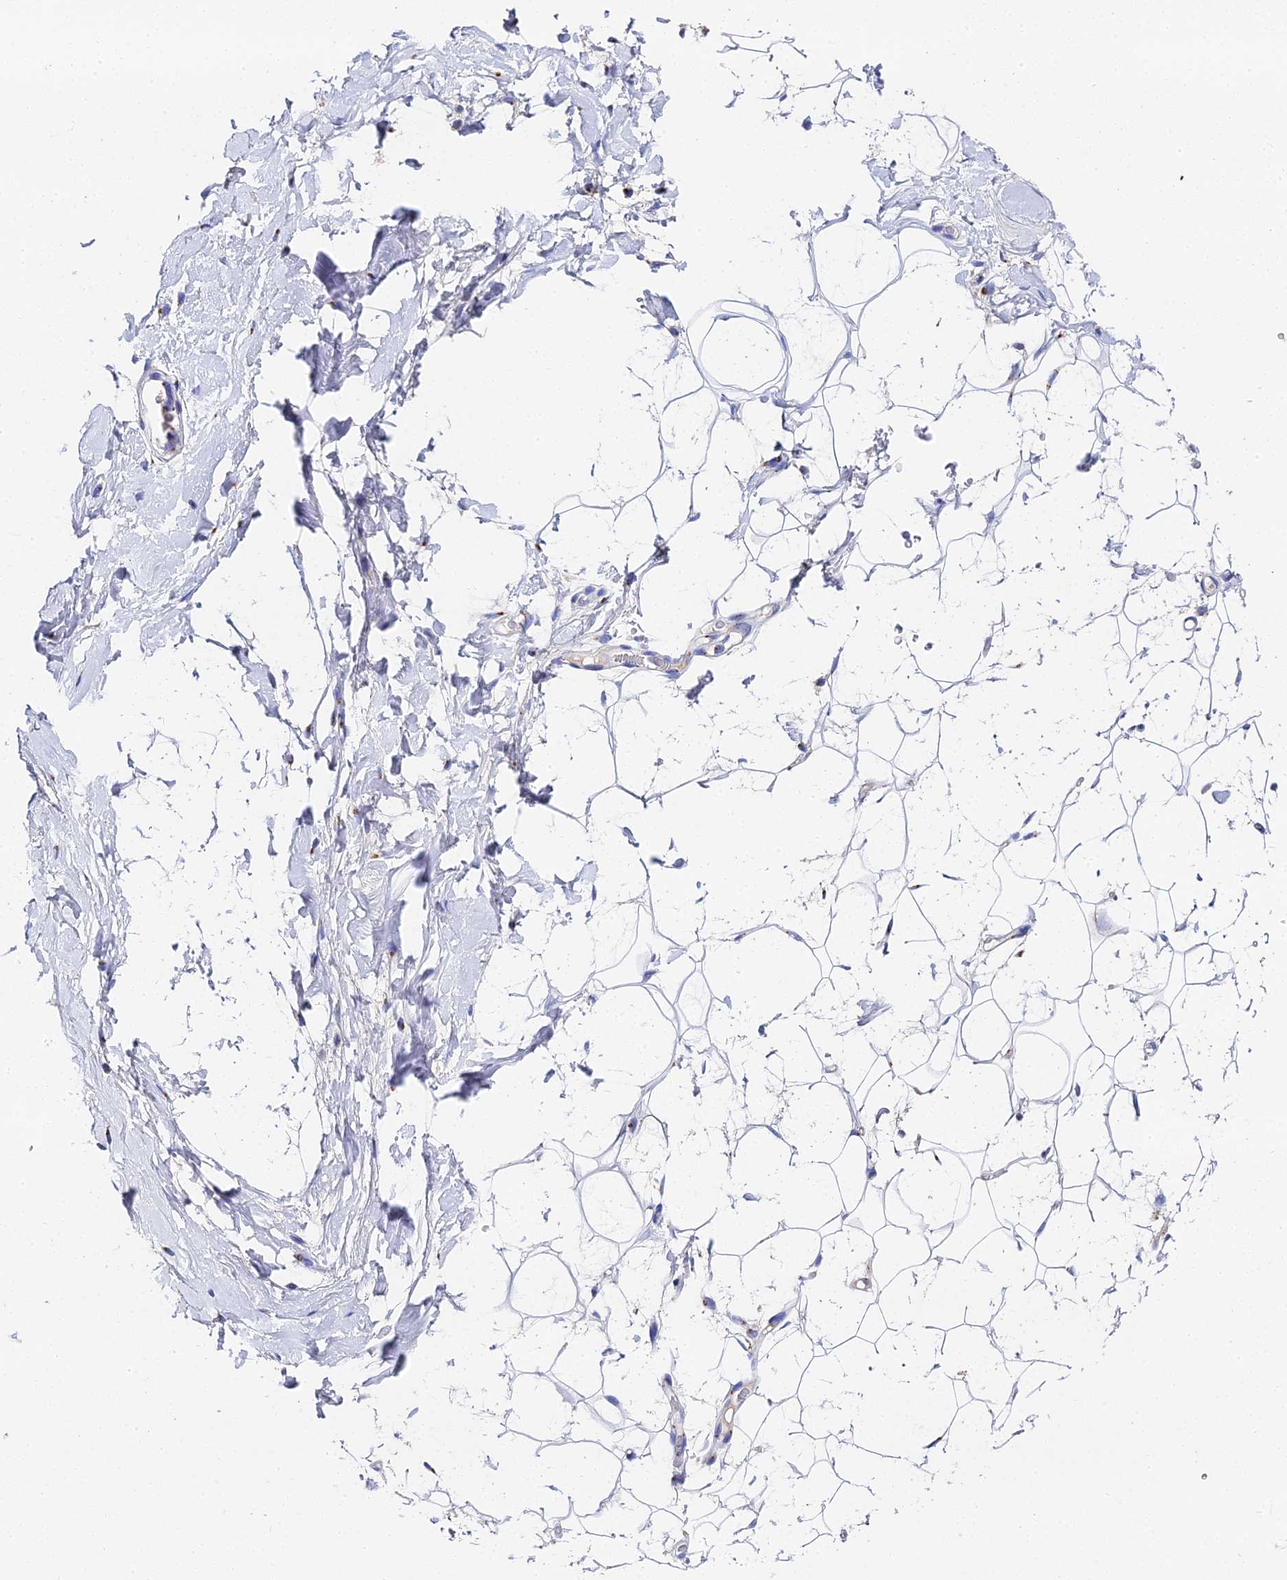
{"staining": {"intensity": "negative", "quantity": "none", "location": "none"}, "tissue": "adipose tissue", "cell_type": "Adipocytes", "image_type": "normal", "snomed": [{"axis": "morphology", "description": "Normal tissue, NOS"}, {"axis": "topography", "description": "Breast"}], "caption": "Human adipose tissue stained for a protein using immunohistochemistry shows no expression in adipocytes.", "gene": "ENSG00000268674", "patient": {"sex": "female", "age": 26}}